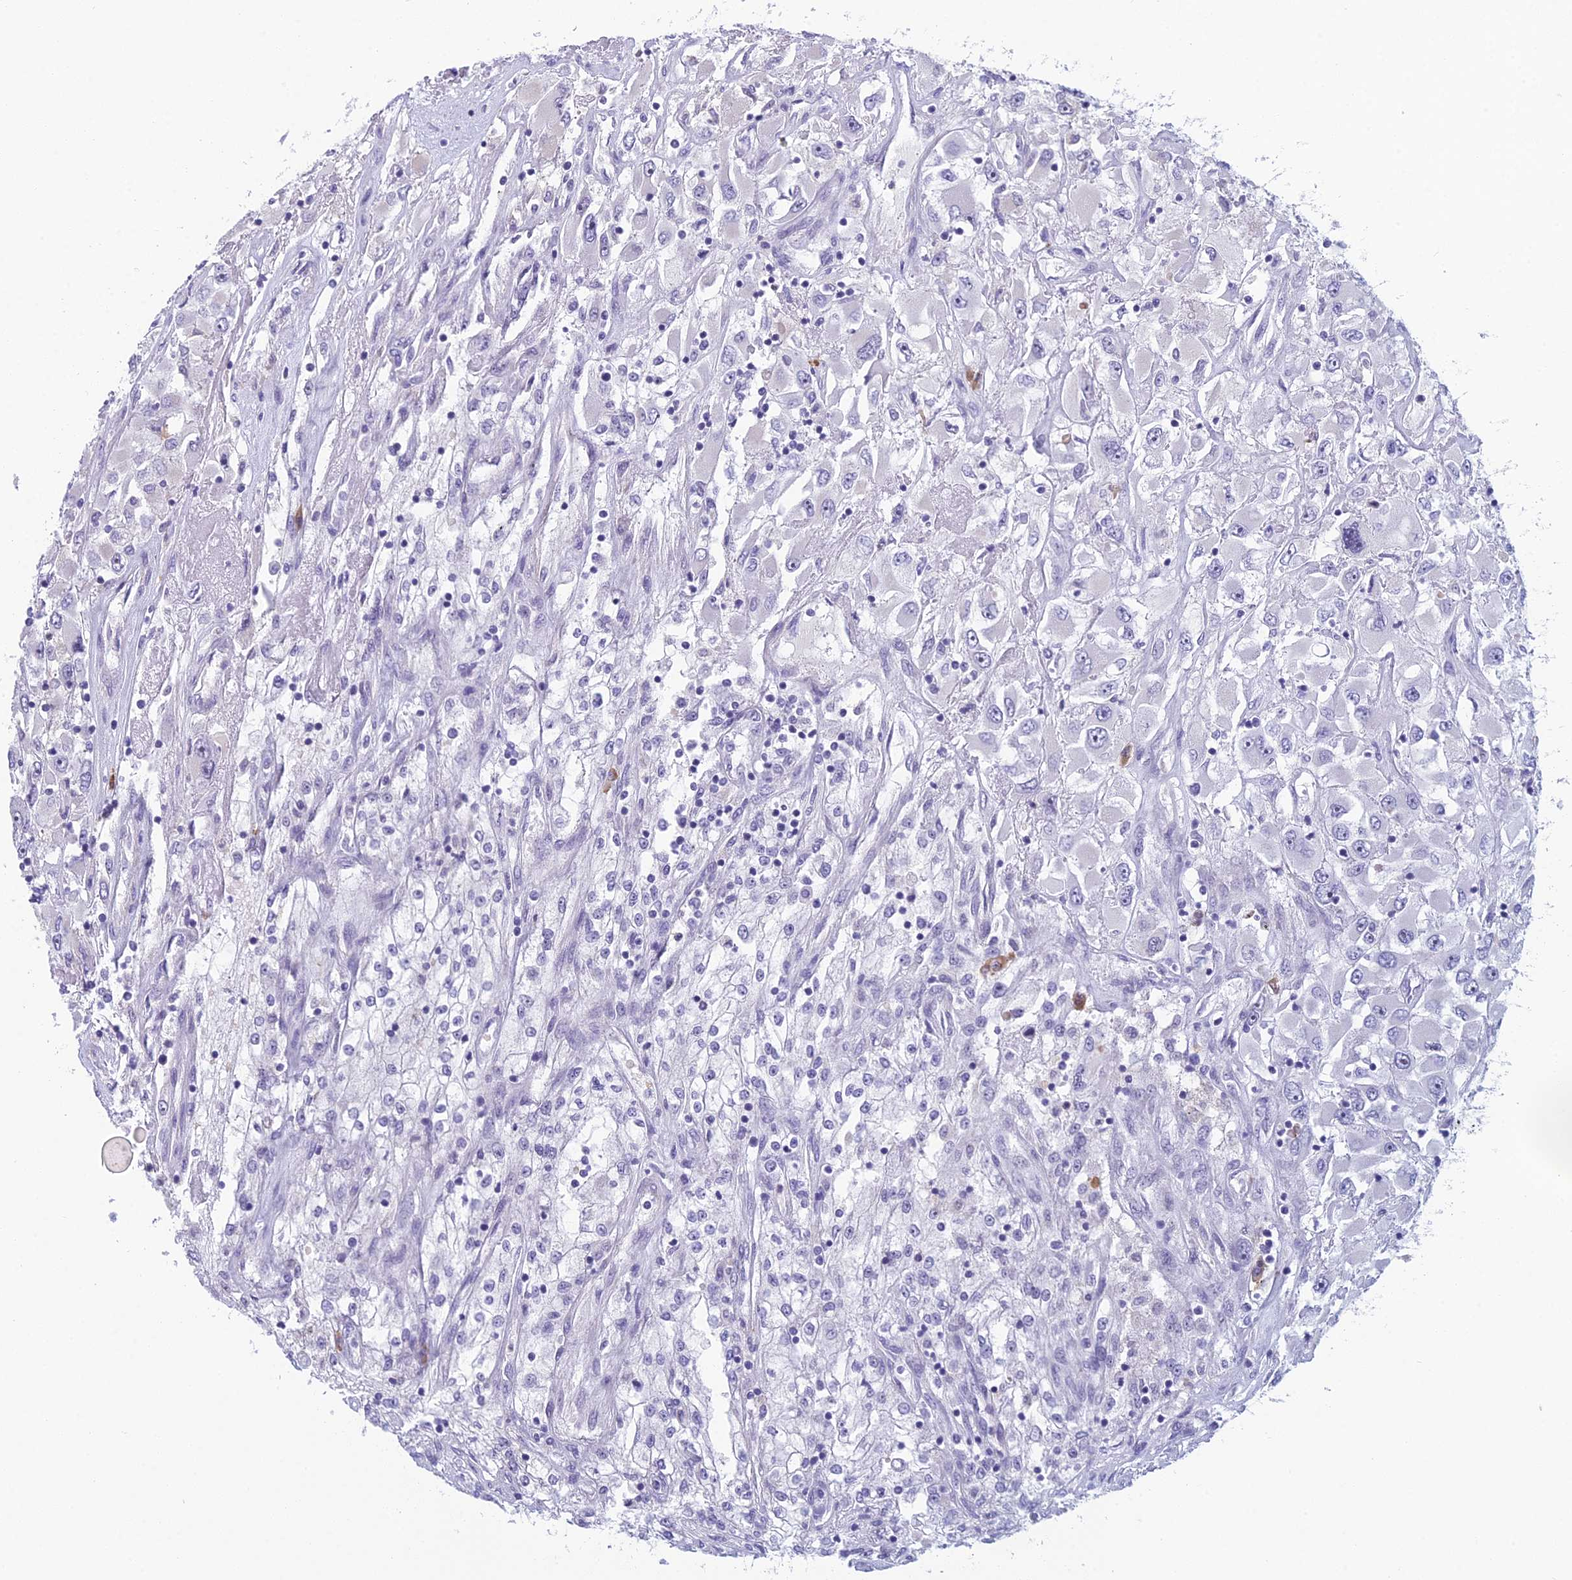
{"staining": {"intensity": "negative", "quantity": "none", "location": "none"}, "tissue": "renal cancer", "cell_type": "Tumor cells", "image_type": "cancer", "snomed": [{"axis": "morphology", "description": "Adenocarcinoma, NOS"}, {"axis": "topography", "description": "Kidney"}], "caption": "The immunohistochemistry micrograph has no significant staining in tumor cells of renal cancer tissue.", "gene": "NOC2L", "patient": {"sex": "female", "age": 52}}